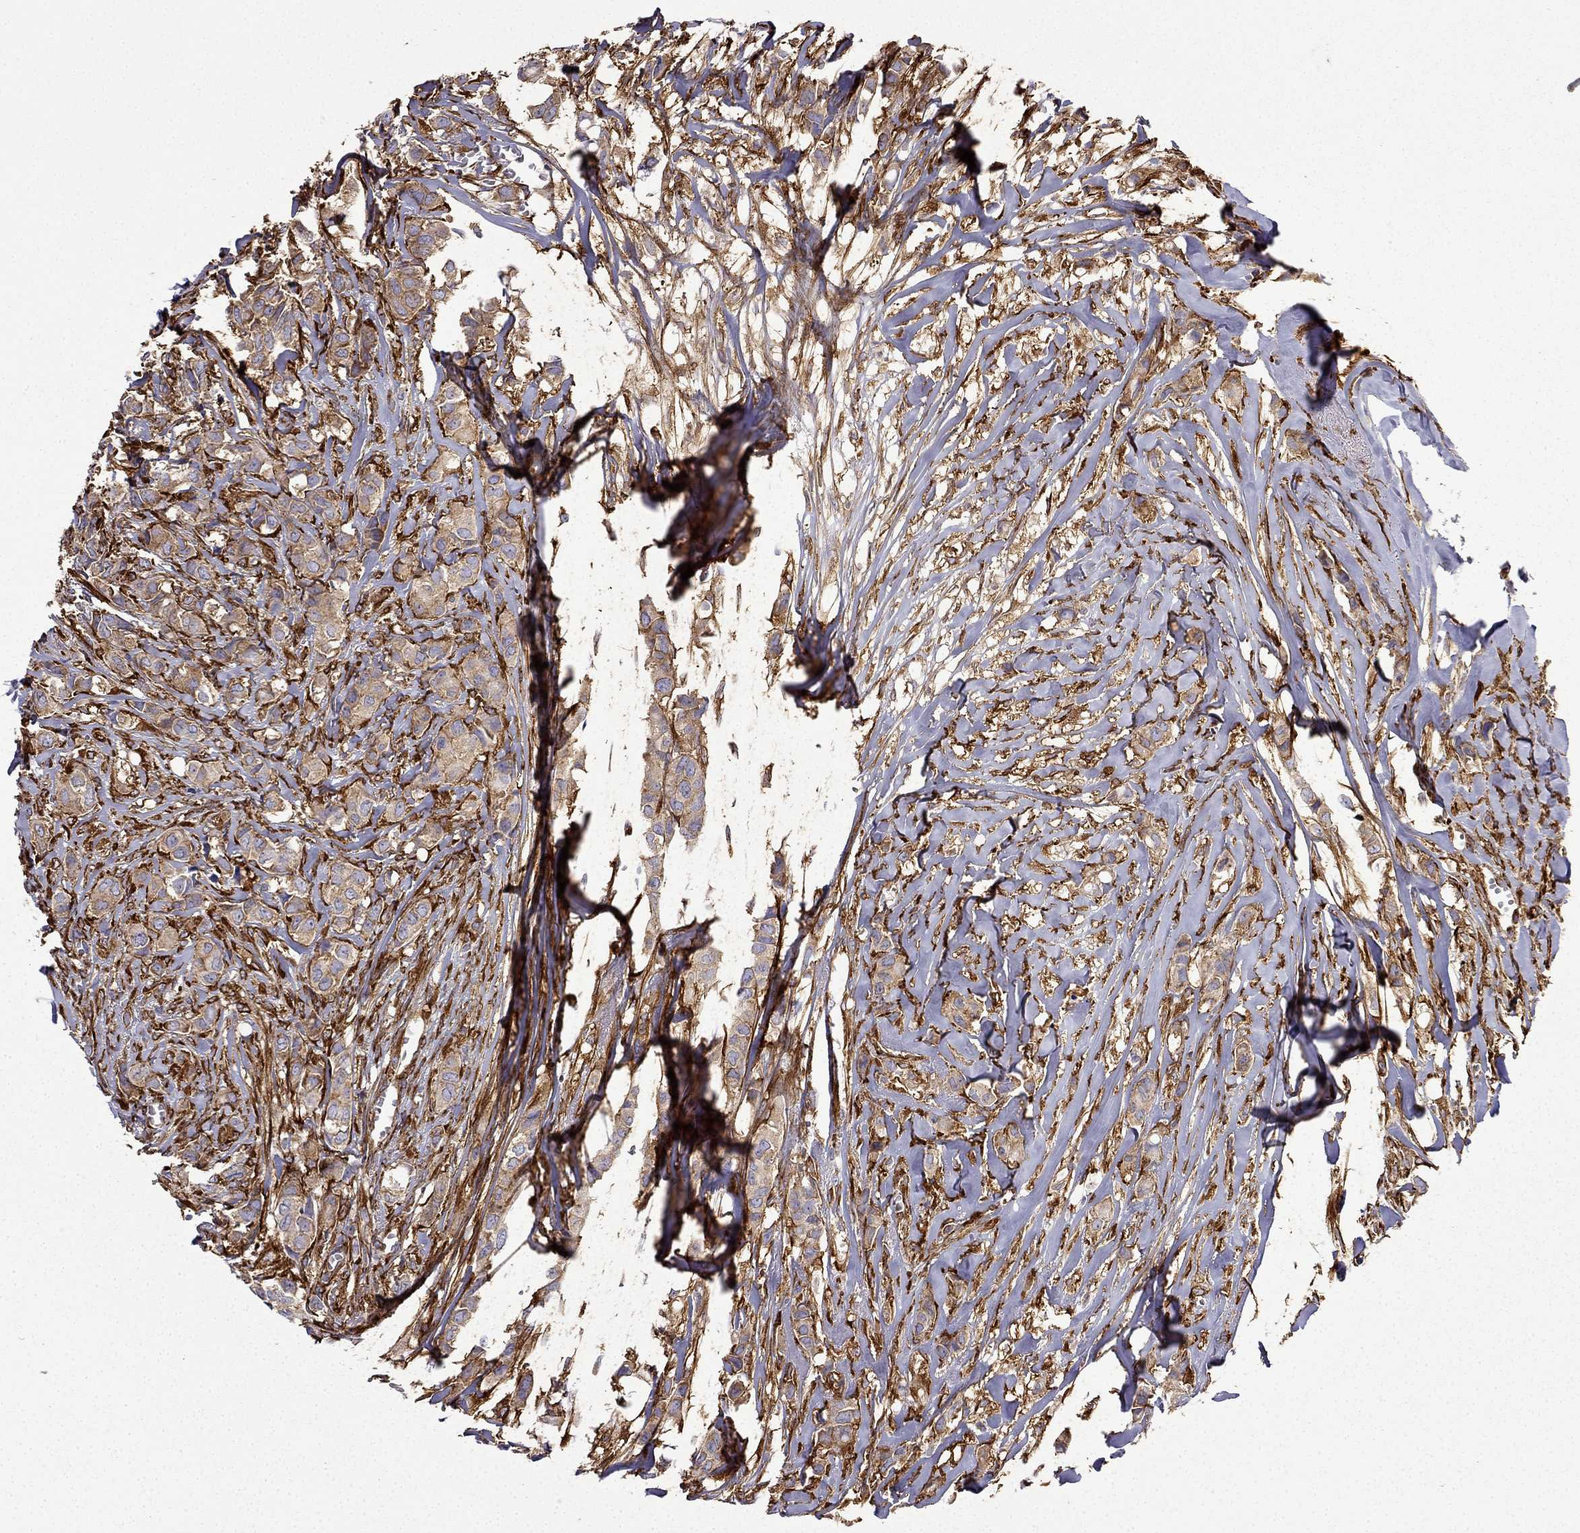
{"staining": {"intensity": "weak", "quantity": ">75%", "location": "cytoplasmic/membranous"}, "tissue": "breast cancer", "cell_type": "Tumor cells", "image_type": "cancer", "snomed": [{"axis": "morphology", "description": "Duct carcinoma"}, {"axis": "topography", "description": "Breast"}], "caption": "Immunohistochemical staining of breast intraductal carcinoma shows low levels of weak cytoplasmic/membranous protein positivity in approximately >75% of tumor cells. Nuclei are stained in blue.", "gene": "MAP4", "patient": {"sex": "female", "age": 85}}